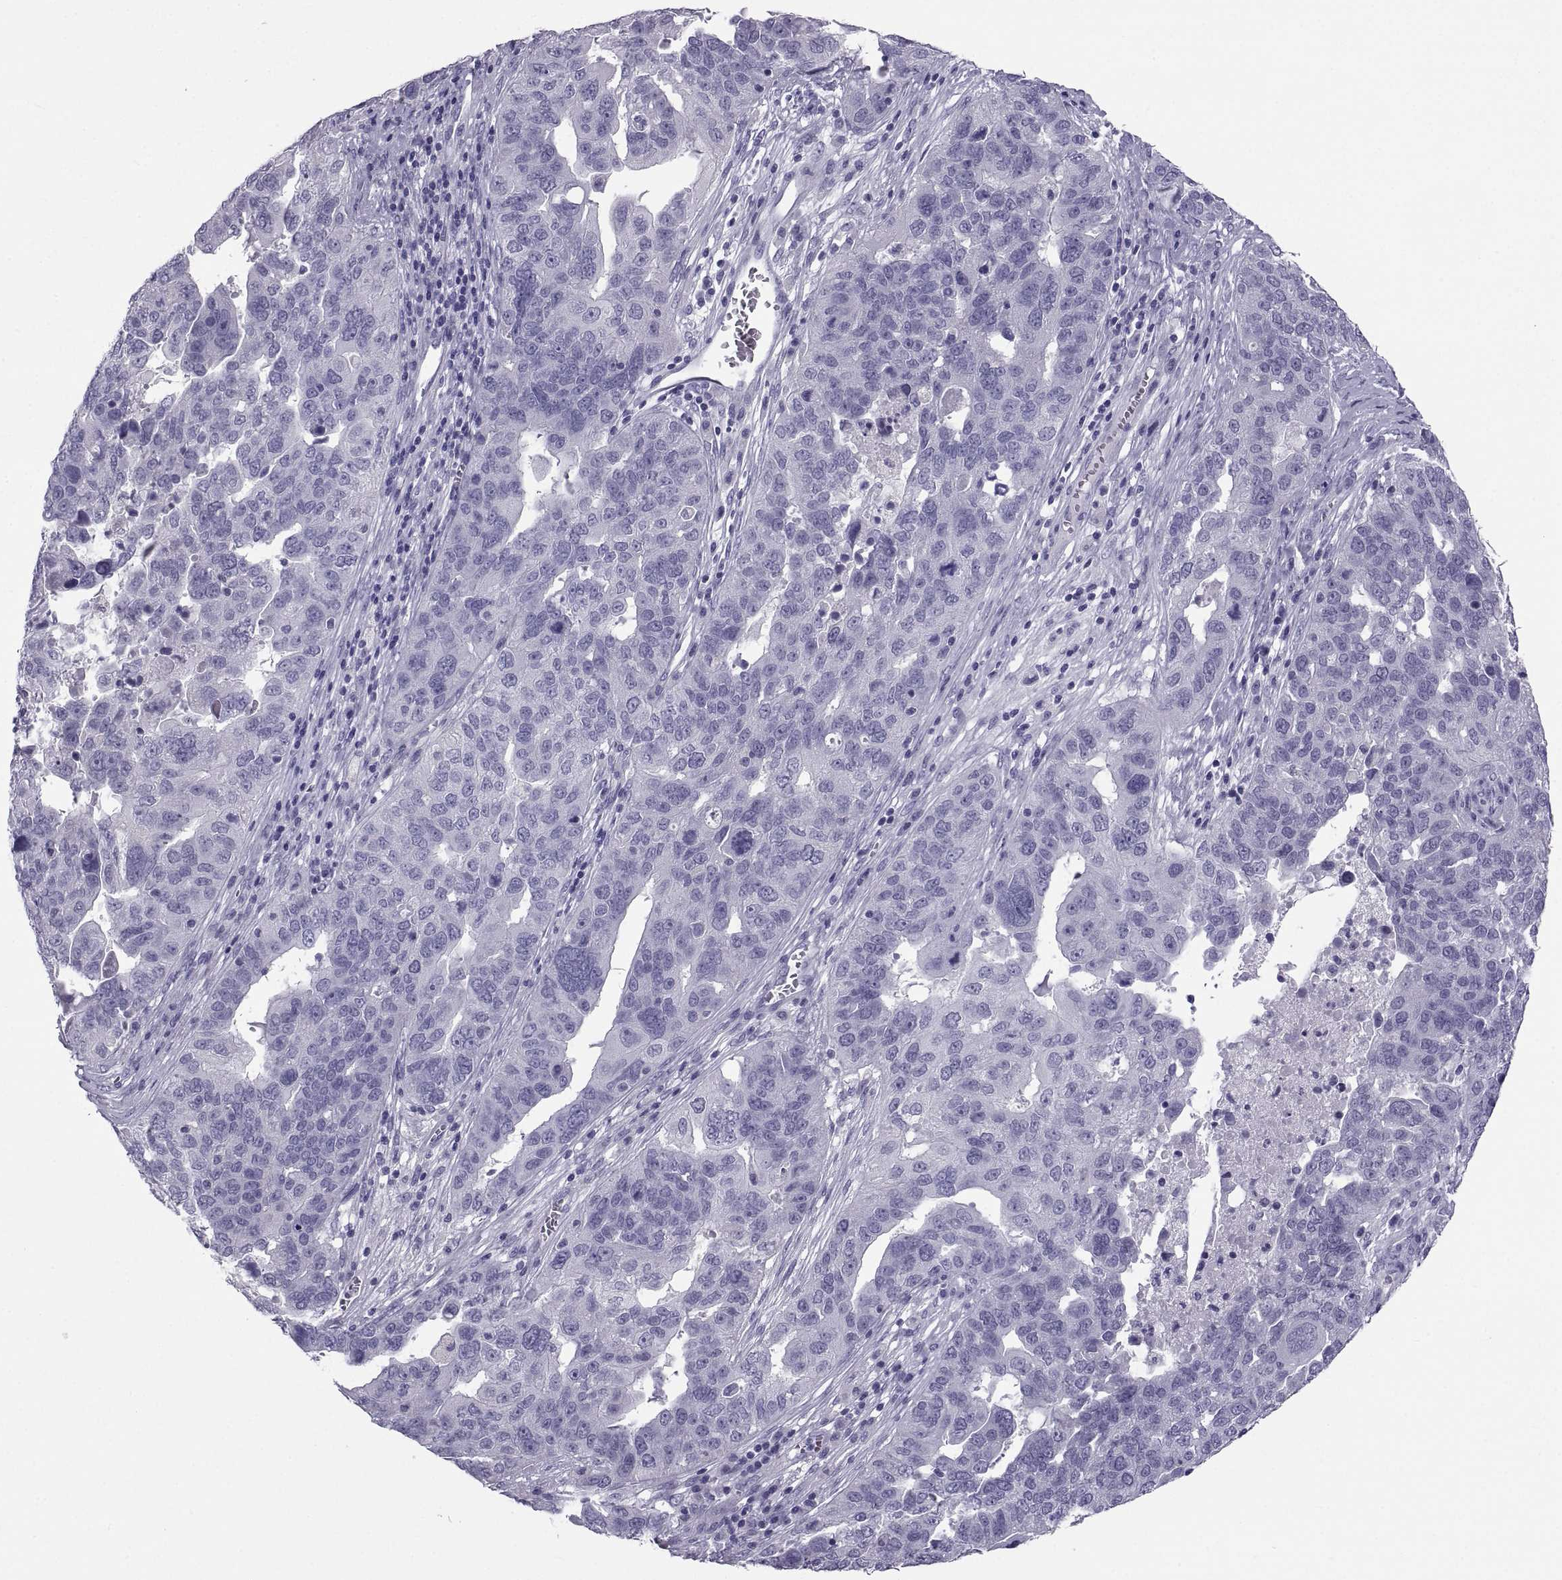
{"staining": {"intensity": "negative", "quantity": "none", "location": "none"}, "tissue": "ovarian cancer", "cell_type": "Tumor cells", "image_type": "cancer", "snomed": [{"axis": "morphology", "description": "Carcinoma, endometroid"}, {"axis": "topography", "description": "Soft tissue"}, {"axis": "topography", "description": "Ovary"}], "caption": "Image shows no protein staining in tumor cells of ovarian endometroid carcinoma tissue.", "gene": "PCSK1N", "patient": {"sex": "female", "age": 52}}